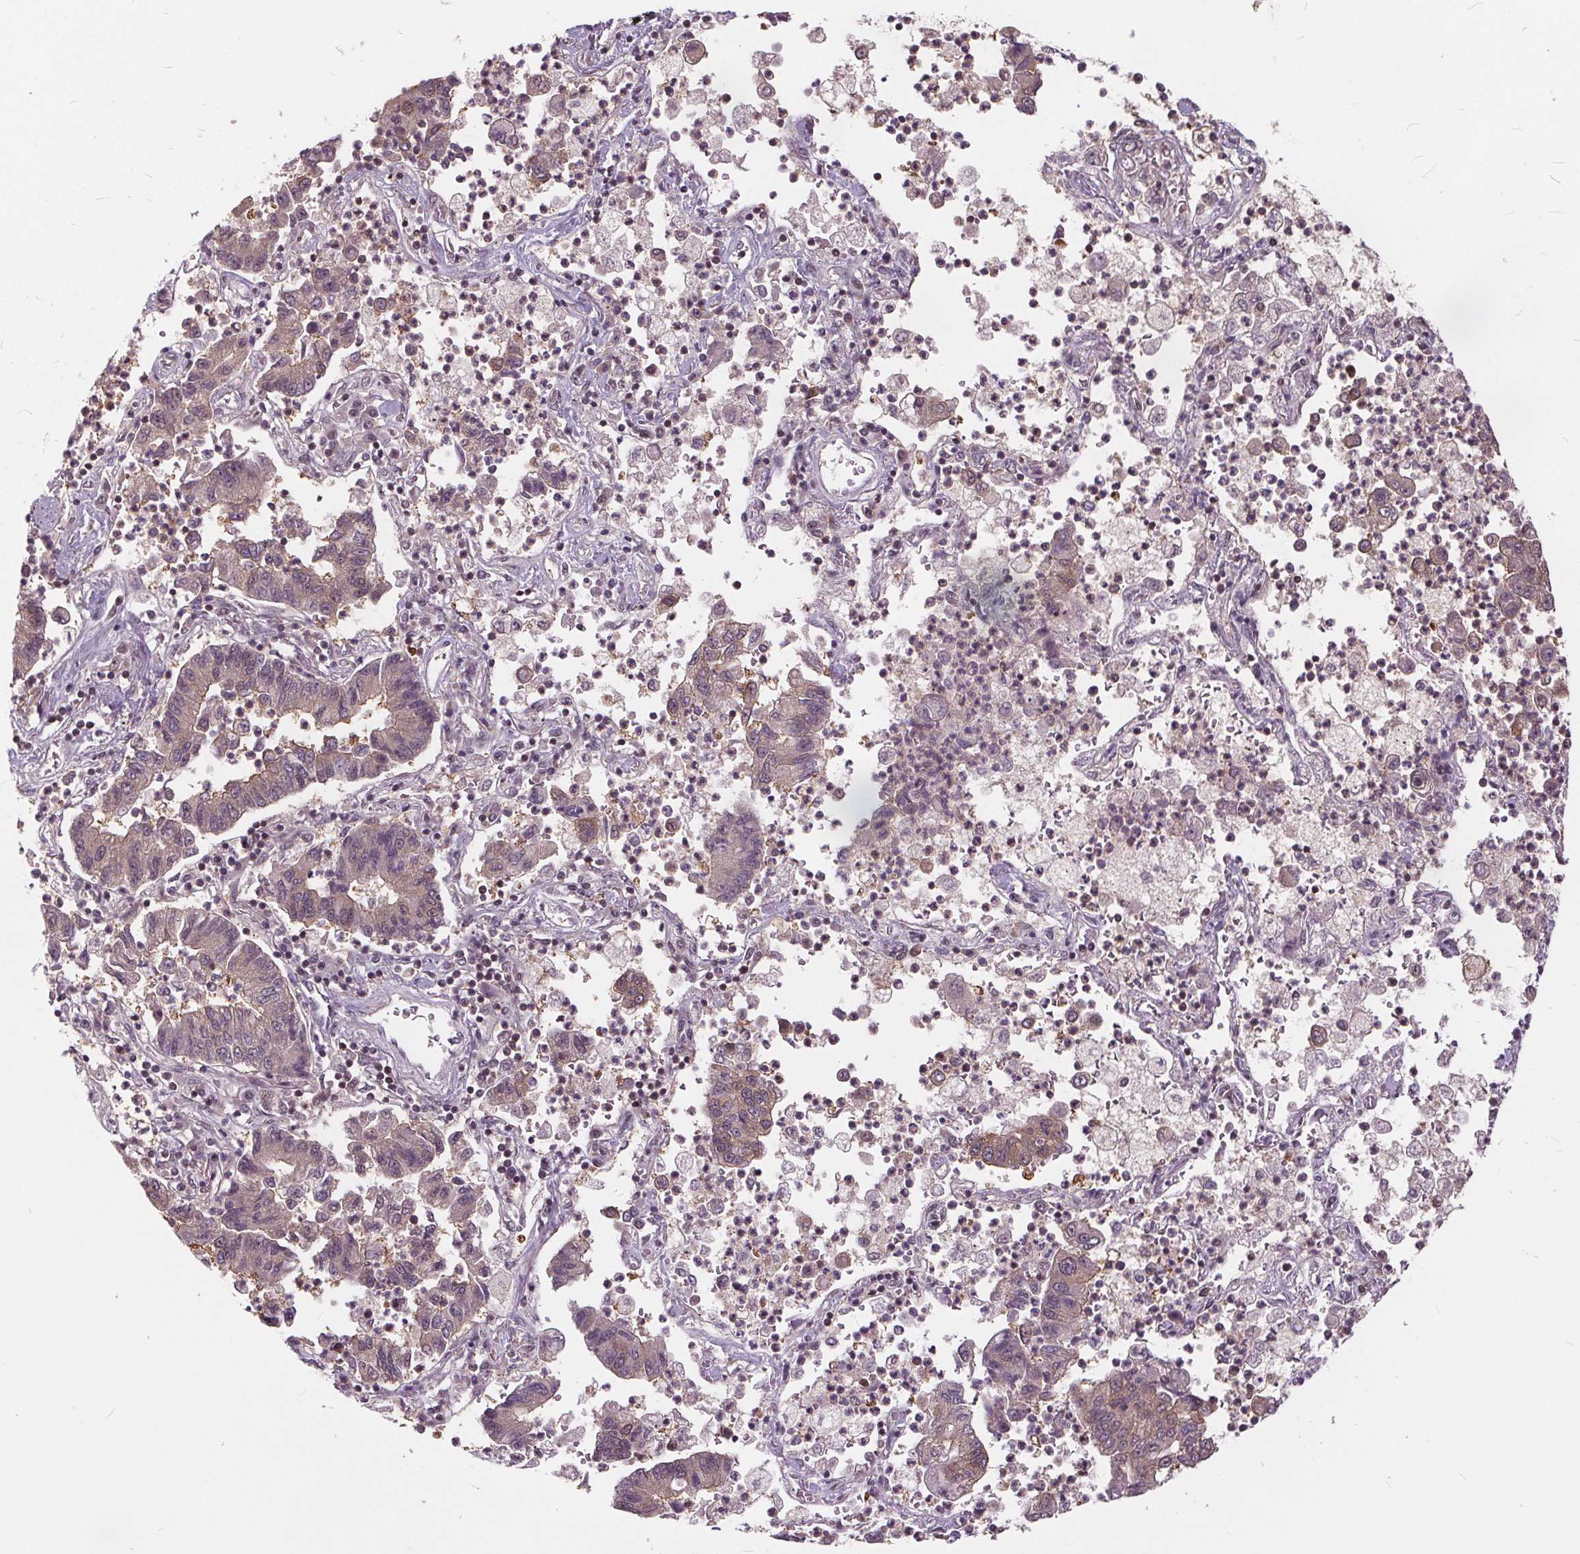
{"staining": {"intensity": "weak", "quantity": "25%-75%", "location": "cytoplasmic/membranous,nuclear"}, "tissue": "lung cancer", "cell_type": "Tumor cells", "image_type": "cancer", "snomed": [{"axis": "morphology", "description": "Adenocarcinoma, NOS"}, {"axis": "topography", "description": "Lung"}], "caption": "Immunohistochemical staining of lung cancer (adenocarcinoma) demonstrates low levels of weak cytoplasmic/membranous and nuclear positivity in about 25%-75% of tumor cells.", "gene": "HIF1AN", "patient": {"sex": "female", "age": 57}}